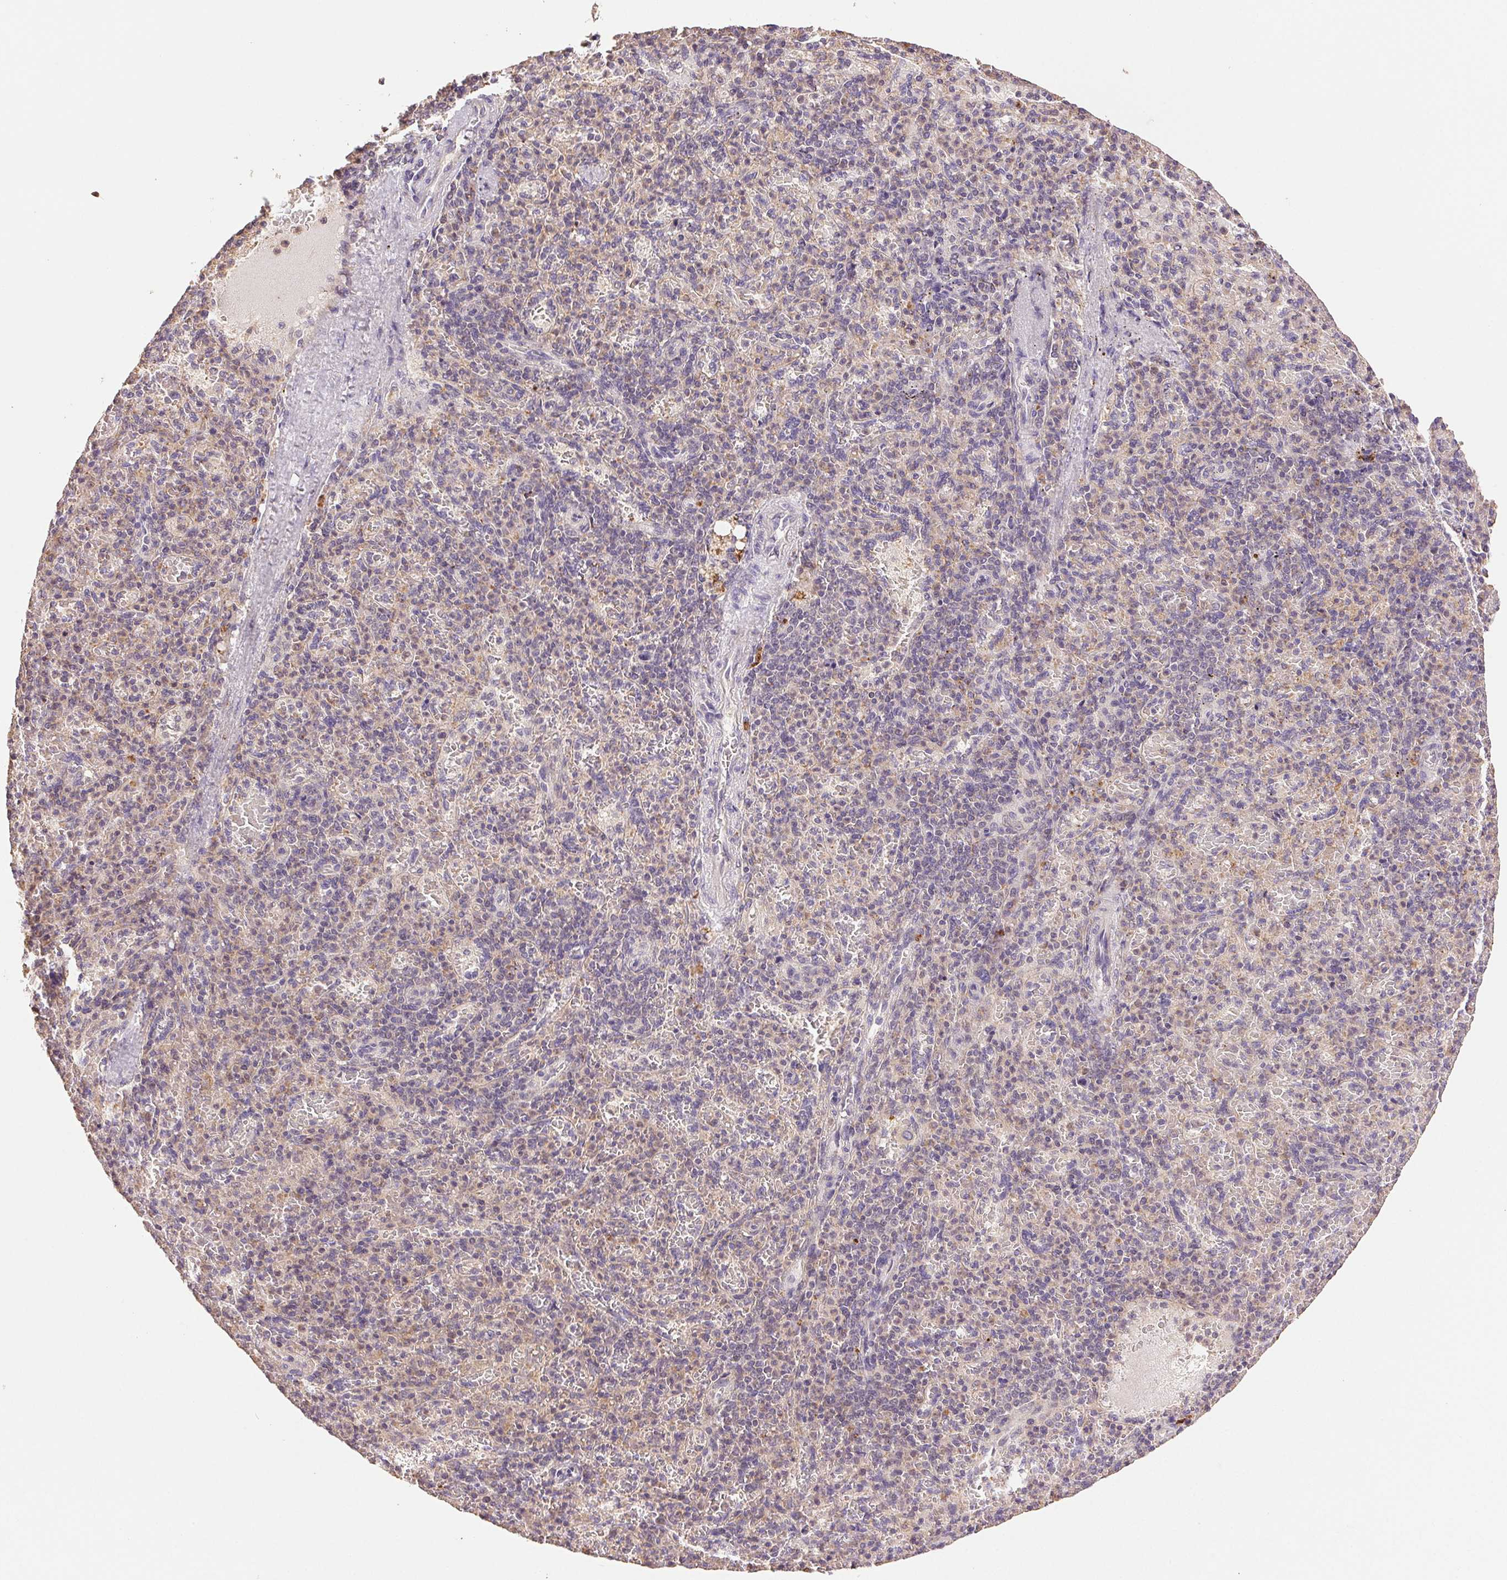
{"staining": {"intensity": "negative", "quantity": "none", "location": "none"}, "tissue": "spleen", "cell_type": "Cells in red pulp", "image_type": "normal", "snomed": [{"axis": "morphology", "description": "Normal tissue, NOS"}, {"axis": "topography", "description": "Spleen"}], "caption": "High magnification brightfield microscopy of normal spleen stained with DAB (brown) and counterstained with hematoxylin (blue): cells in red pulp show no significant expression. The staining is performed using DAB brown chromogen with nuclei counter-stained in using hematoxylin.", "gene": "TMEM253", "patient": {"sex": "female", "age": 74}}